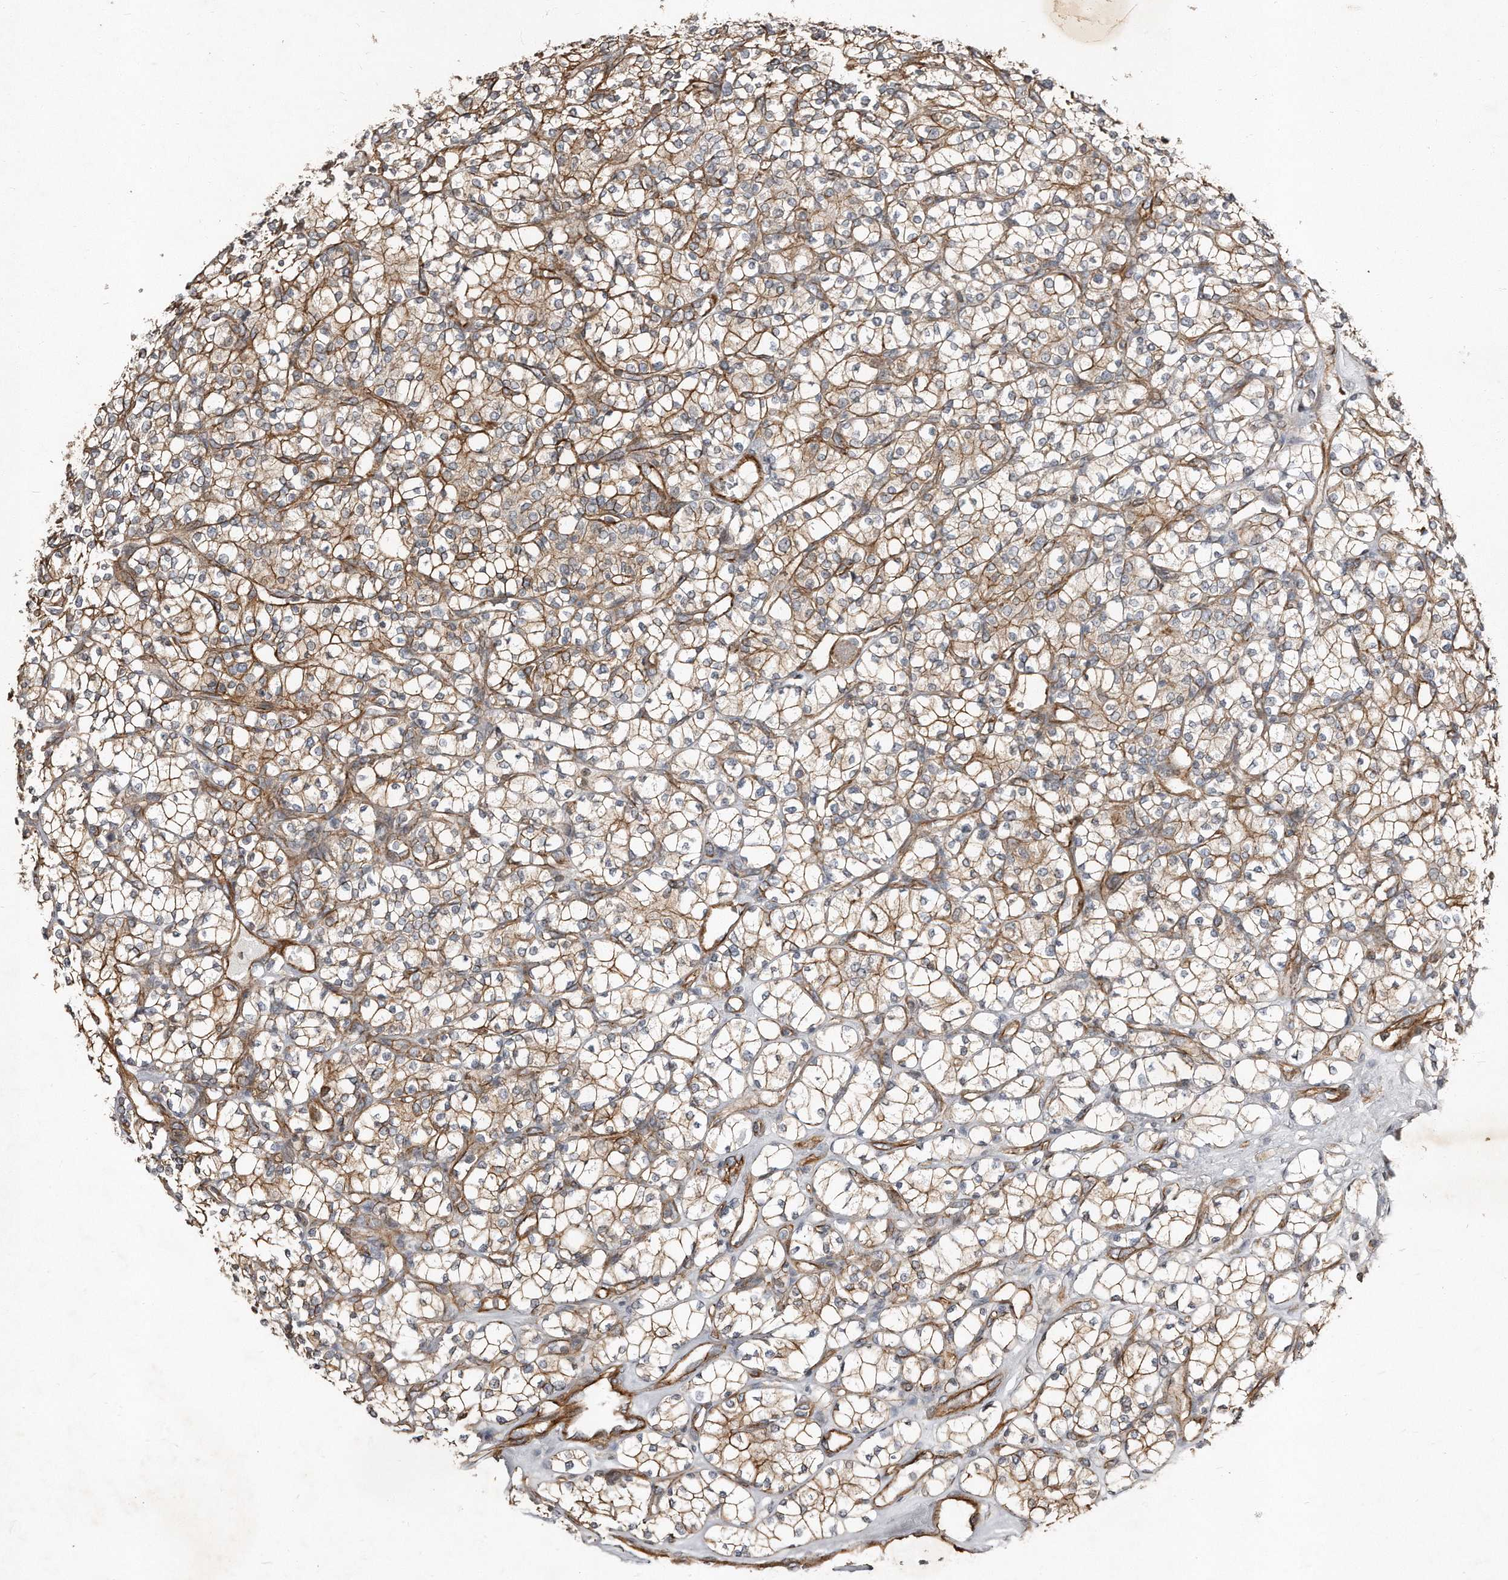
{"staining": {"intensity": "moderate", "quantity": ">75%", "location": "cytoplasmic/membranous"}, "tissue": "renal cancer", "cell_type": "Tumor cells", "image_type": "cancer", "snomed": [{"axis": "morphology", "description": "Adenocarcinoma, NOS"}, {"axis": "topography", "description": "Kidney"}], "caption": "Immunohistochemical staining of human renal adenocarcinoma reveals medium levels of moderate cytoplasmic/membranous protein staining in about >75% of tumor cells.", "gene": "SNAP47", "patient": {"sex": "male", "age": 77}}